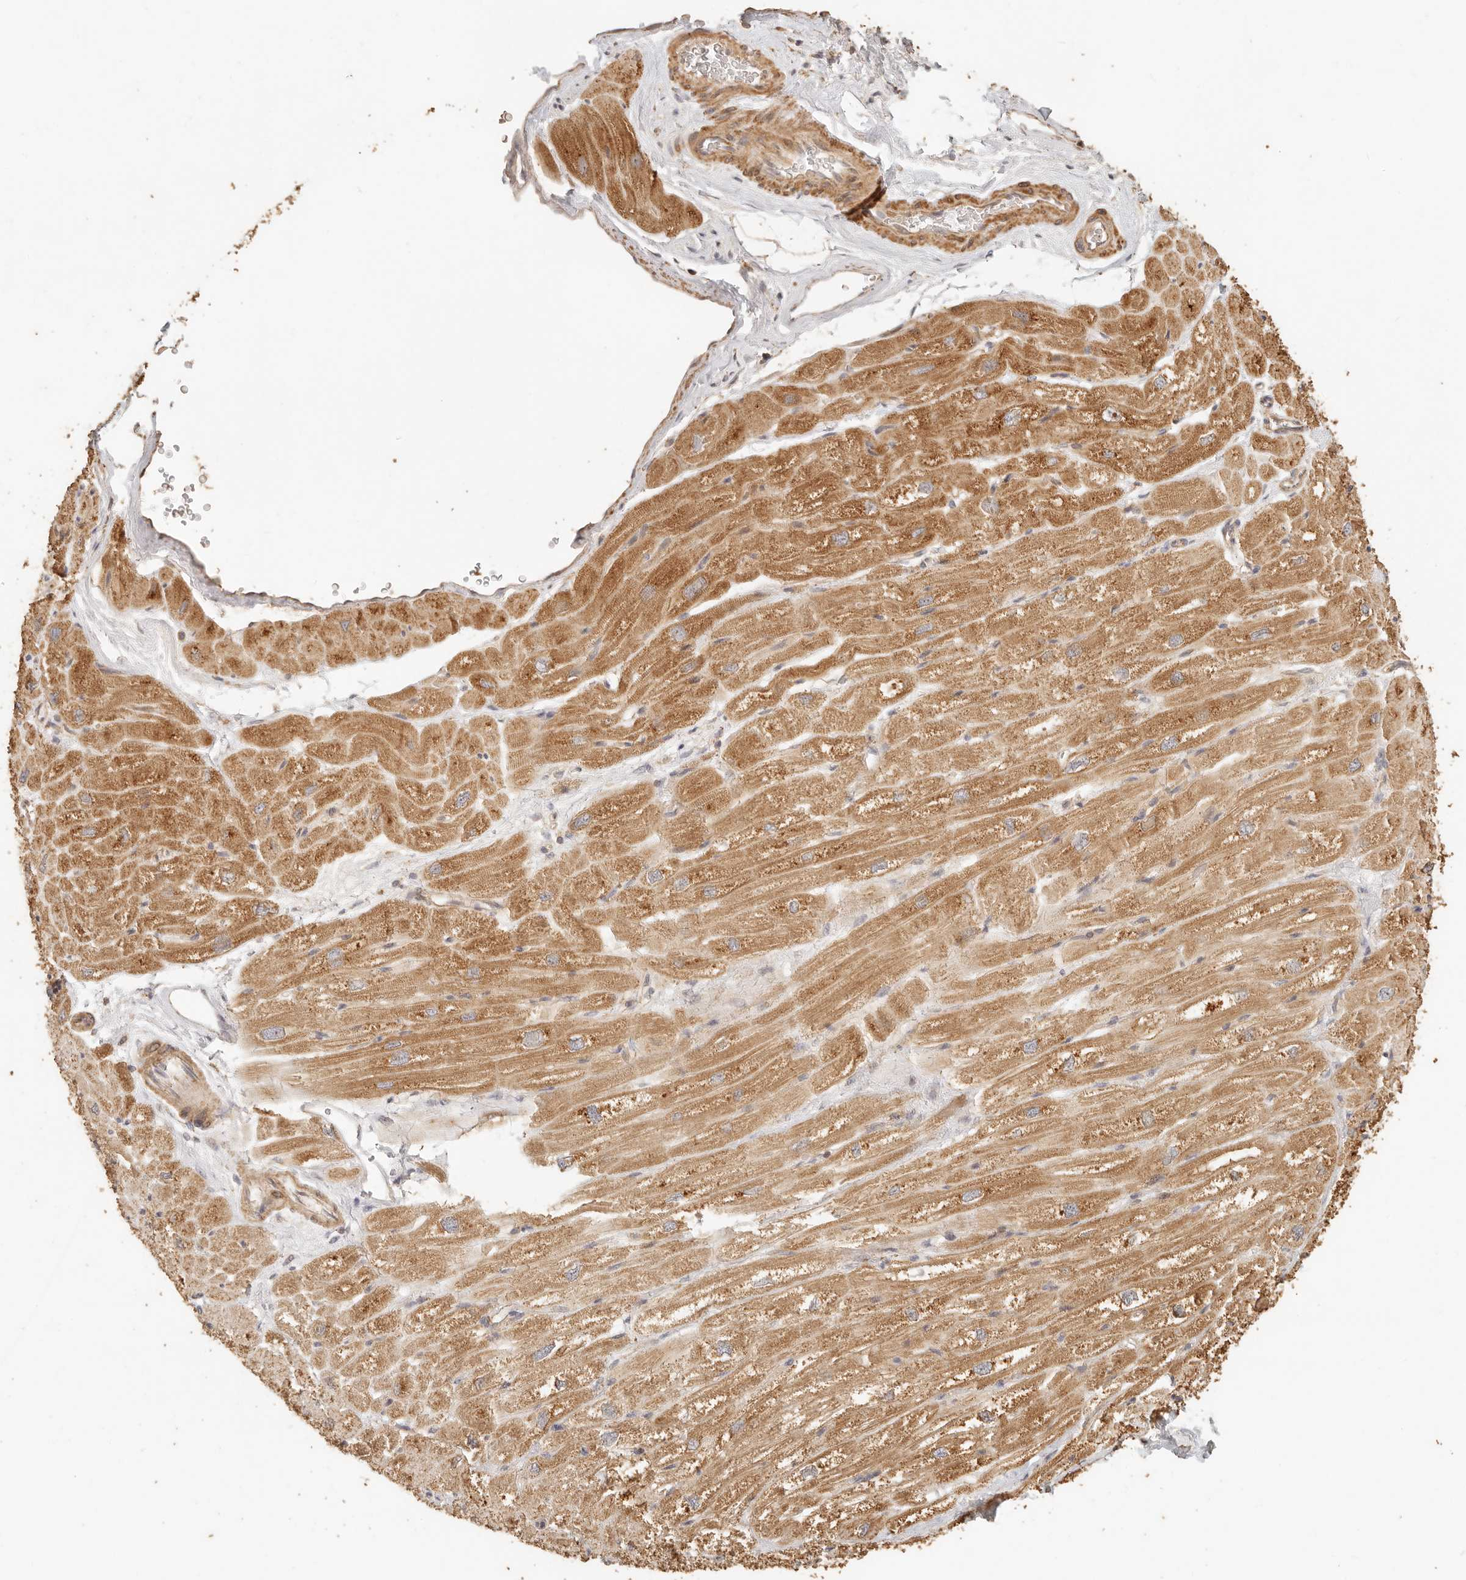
{"staining": {"intensity": "moderate", "quantity": ">75%", "location": "cytoplasmic/membranous,nuclear"}, "tissue": "heart muscle", "cell_type": "Cardiomyocytes", "image_type": "normal", "snomed": [{"axis": "morphology", "description": "Normal tissue, NOS"}, {"axis": "topography", "description": "Heart"}], "caption": "This histopathology image demonstrates immunohistochemistry (IHC) staining of benign heart muscle, with medium moderate cytoplasmic/membranous,nuclear expression in approximately >75% of cardiomyocytes.", "gene": "PTPN22", "patient": {"sex": "male", "age": 50}}